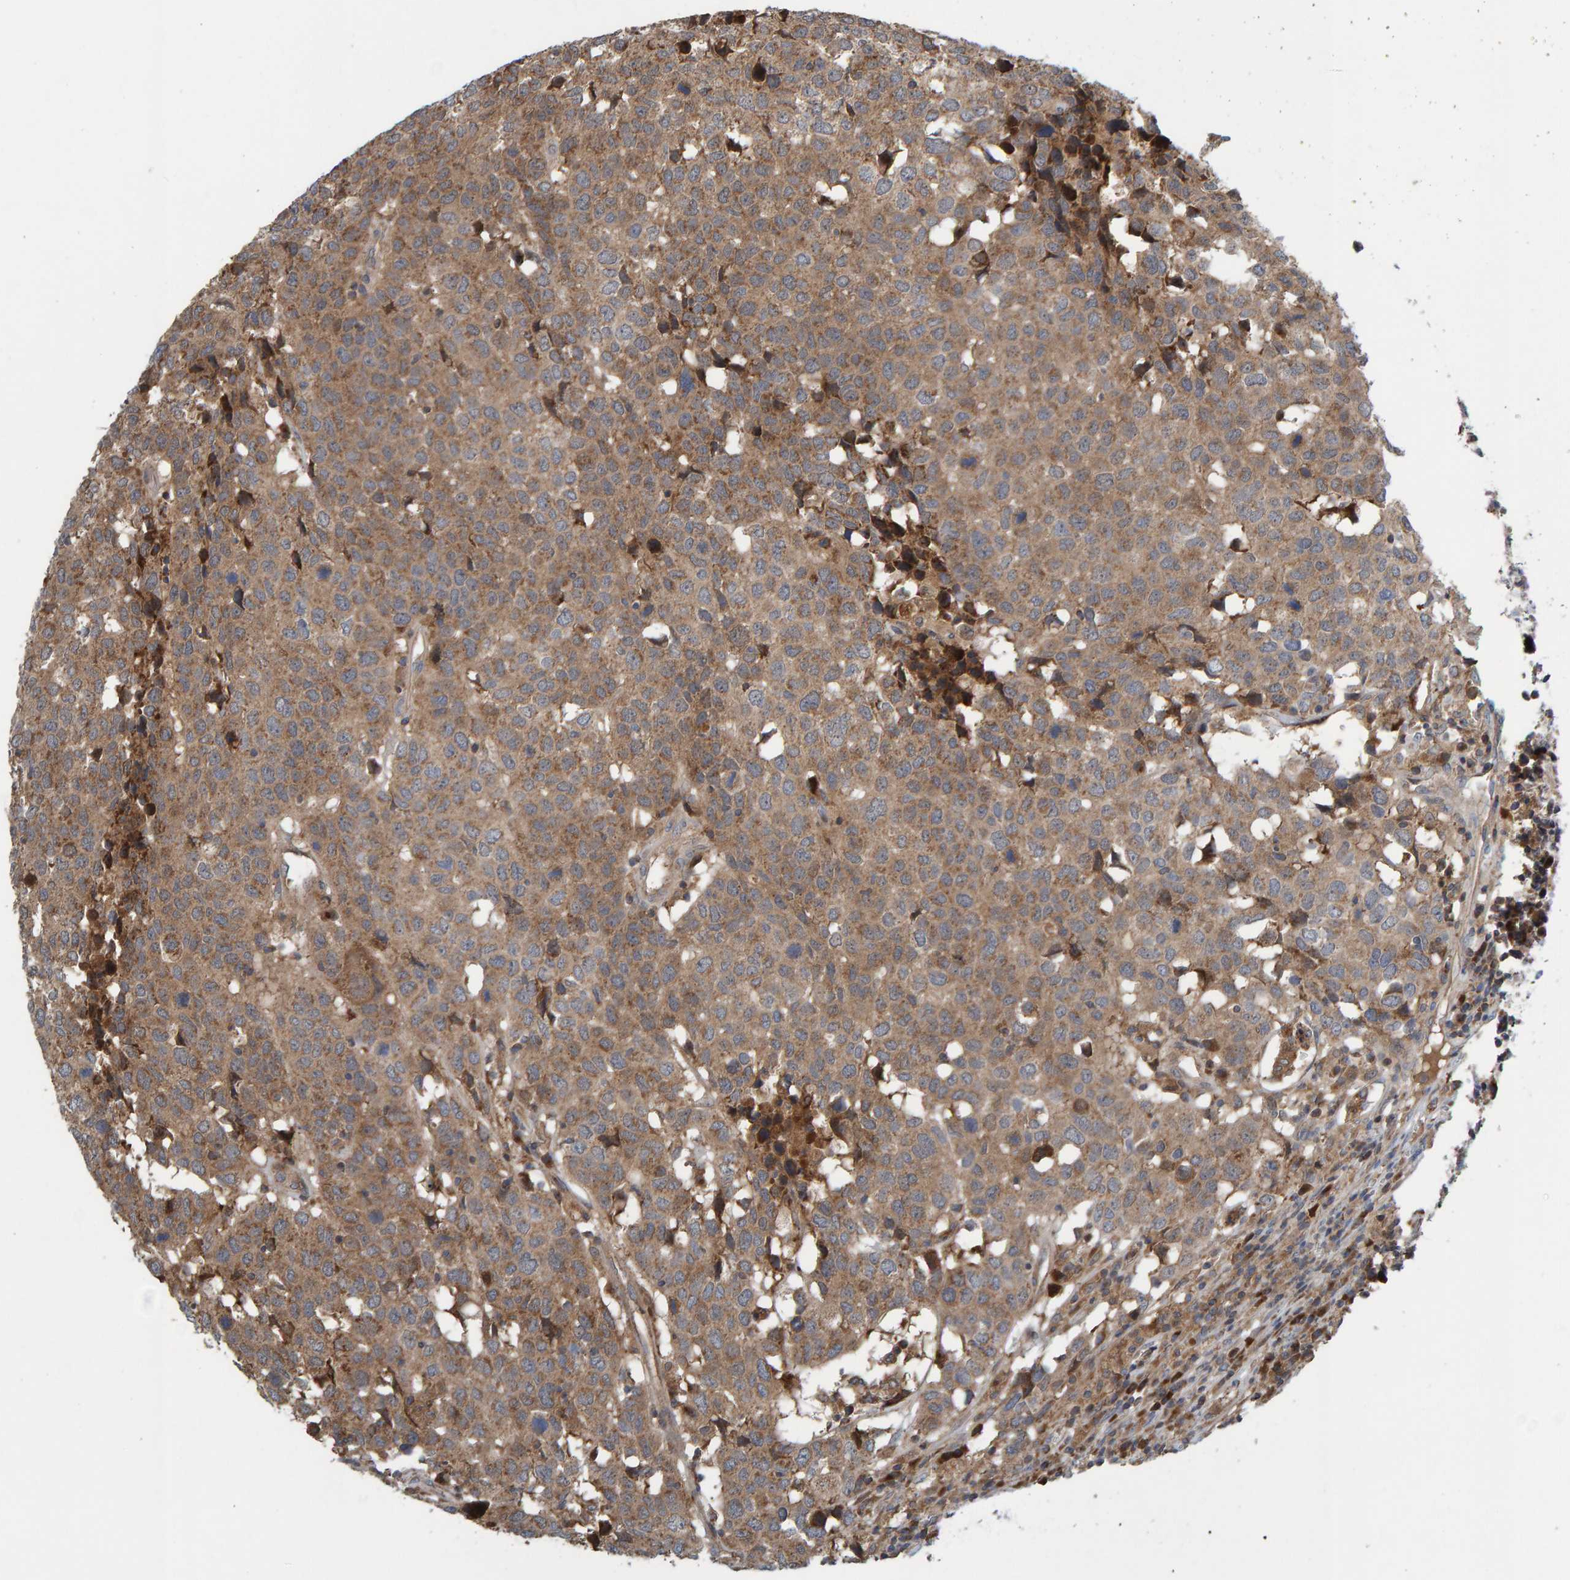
{"staining": {"intensity": "weak", "quantity": ">75%", "location": "cytoplasmic/membranous"}, "tissue": "head and neck cancer", "cell_type": "Tumor cells", "image_type": "cancer", "snomed": [{"axis": "morphology", "description": "Squamous cell carcinoma, NOS"}, {"axis": "topography", "description": "Head-Neck"}], "caption": "IHC image of neoplastic tissue: human head and neck squamous cell carcinoma stained using immunohistochemistry (IHC) displays low levels of weak protein expression localized specifically in the cytoplasmic/membranous of tumor cells, appearing as a cytoplasmic/membranous brown color.", "gene": "KIAA0753", "patient": {"sex": "male", "age": 66}}